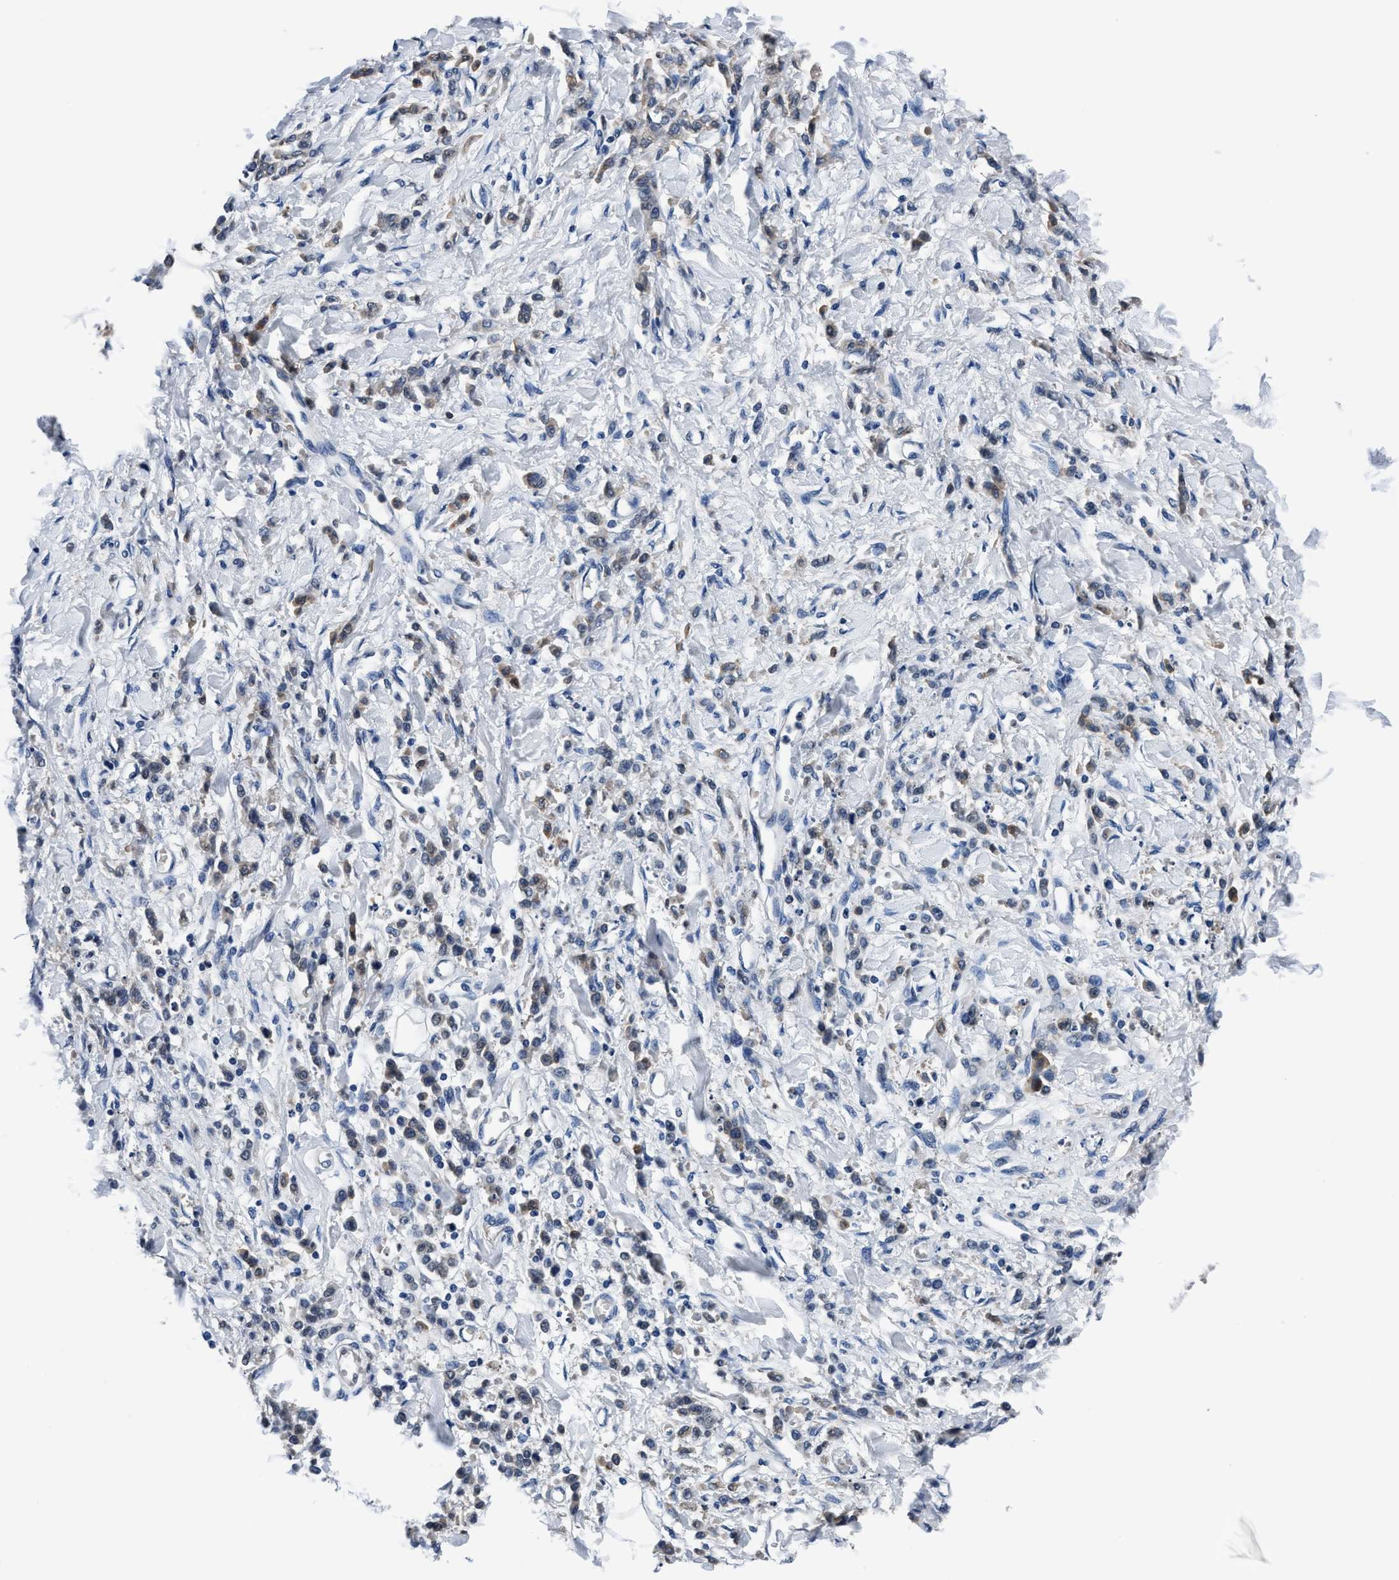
{"staining": {"intensity": "negative", "quantity": "none", "location": "none"}, "tissue": "stomach cancer", "cell_type": "Tumor cells", "image_type": "cancer", "snomed": [{"axis": "morphology", "description": "Normal tissue, NOS"}, {"axis": "morphology", "description": "Adenocarcinoma, NOS"}, {"axis": "topography", "description": "Stomach"}], "caption": "The IHC image has no significant positivity in tumor cells of stomach adenocarcinoma tissue.", "gene": "TMEM94", "patient": {"sex": "male", "age": 82}}